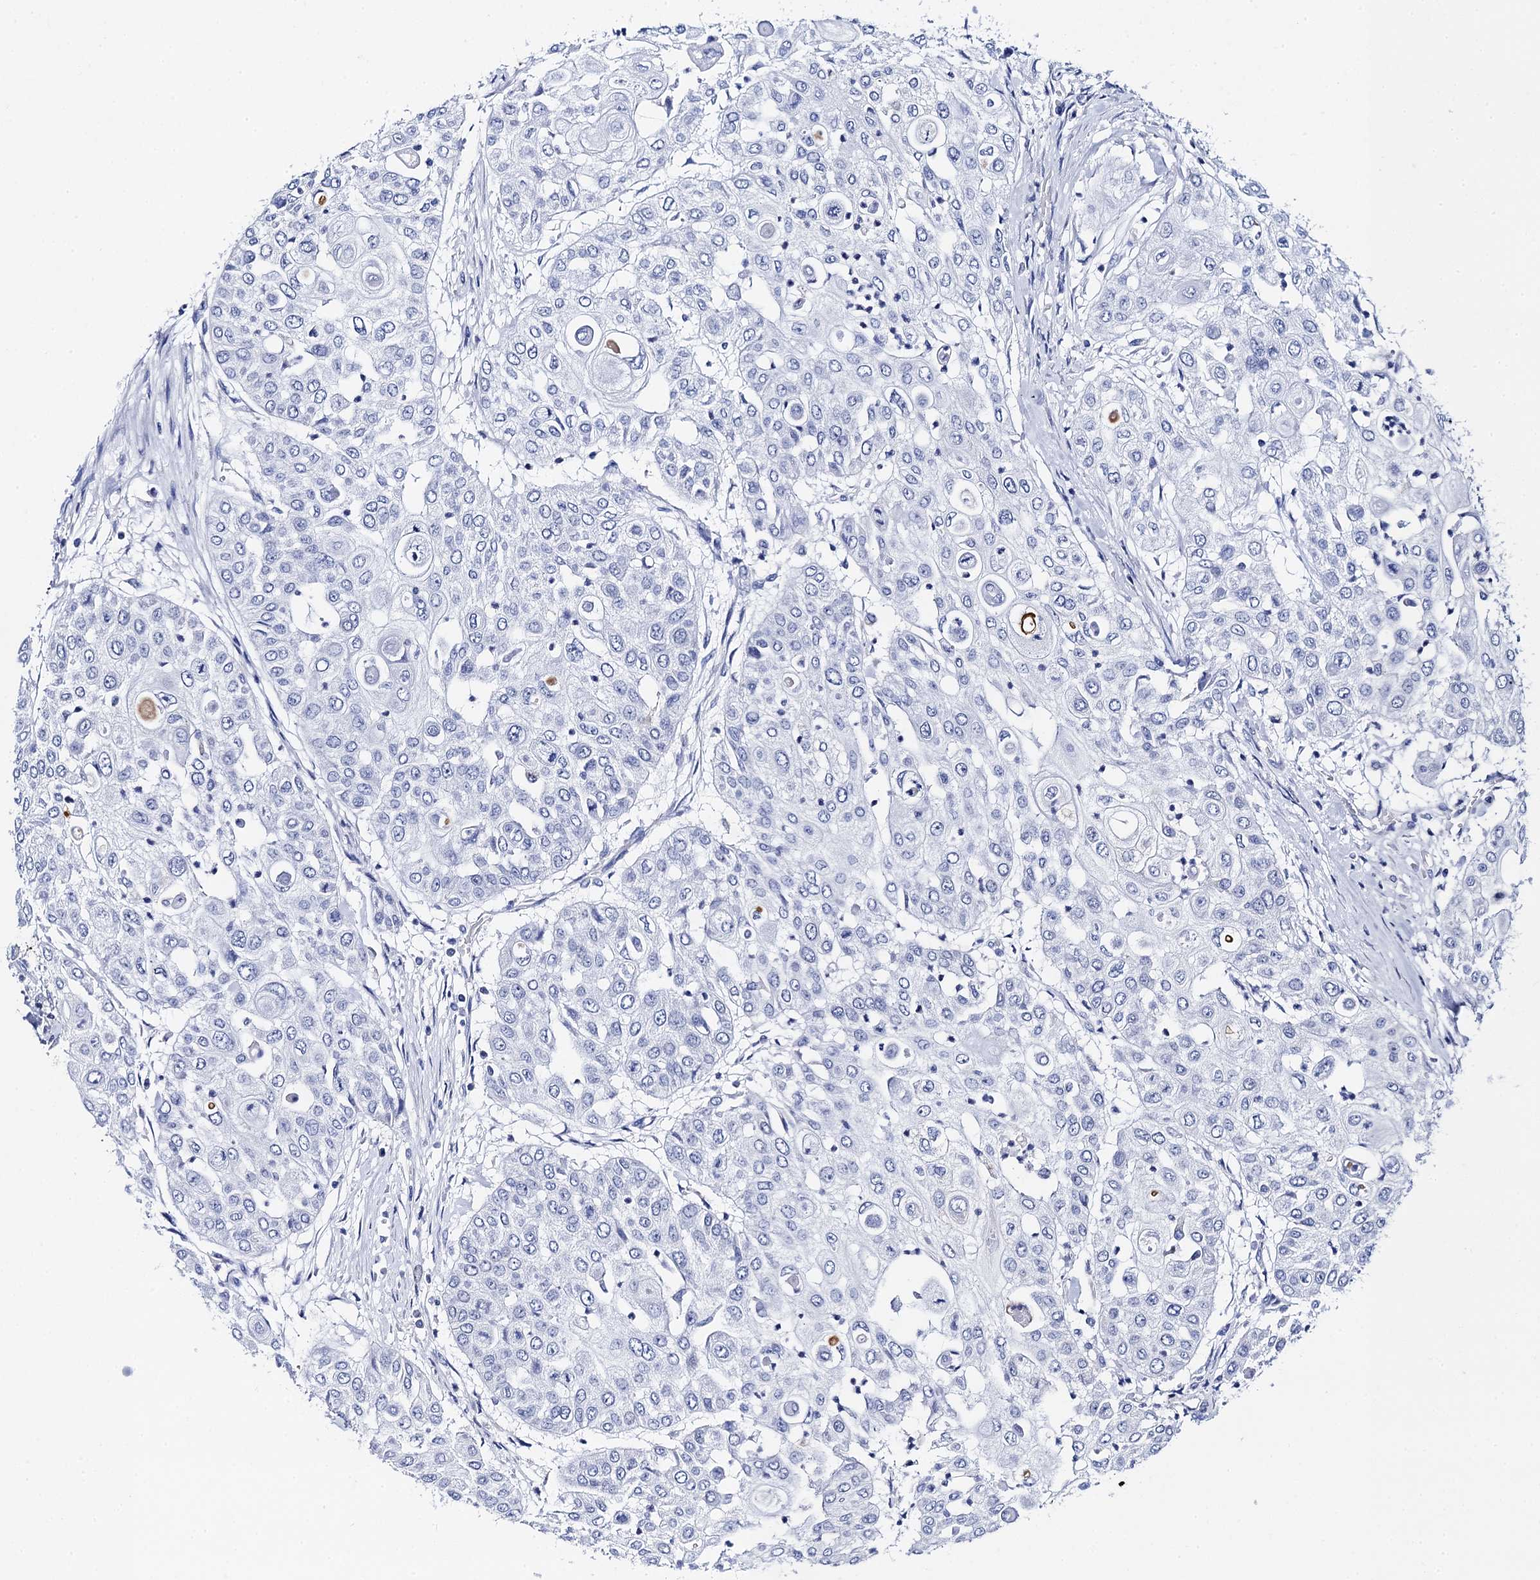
{"staining": {"intensity": "negative", "quantity": "none", "location": "none"}, "tissue": "urothelial cancer", "cell_type": "Tumor cells", "image_type": "cancer", "snomed": [{"axis": "morphology", "description": "Urothelial carcinoma, High grade"}, {"axis": "topography", "description": "Urinary bladder"}], "caption": "Micrograph shows no protein expression in tumor cells of urothelial cancer tissue. Nuclei are stained in blue.", "gene": "ACADSB", "patient": {"sex": "female", "age": 79}}